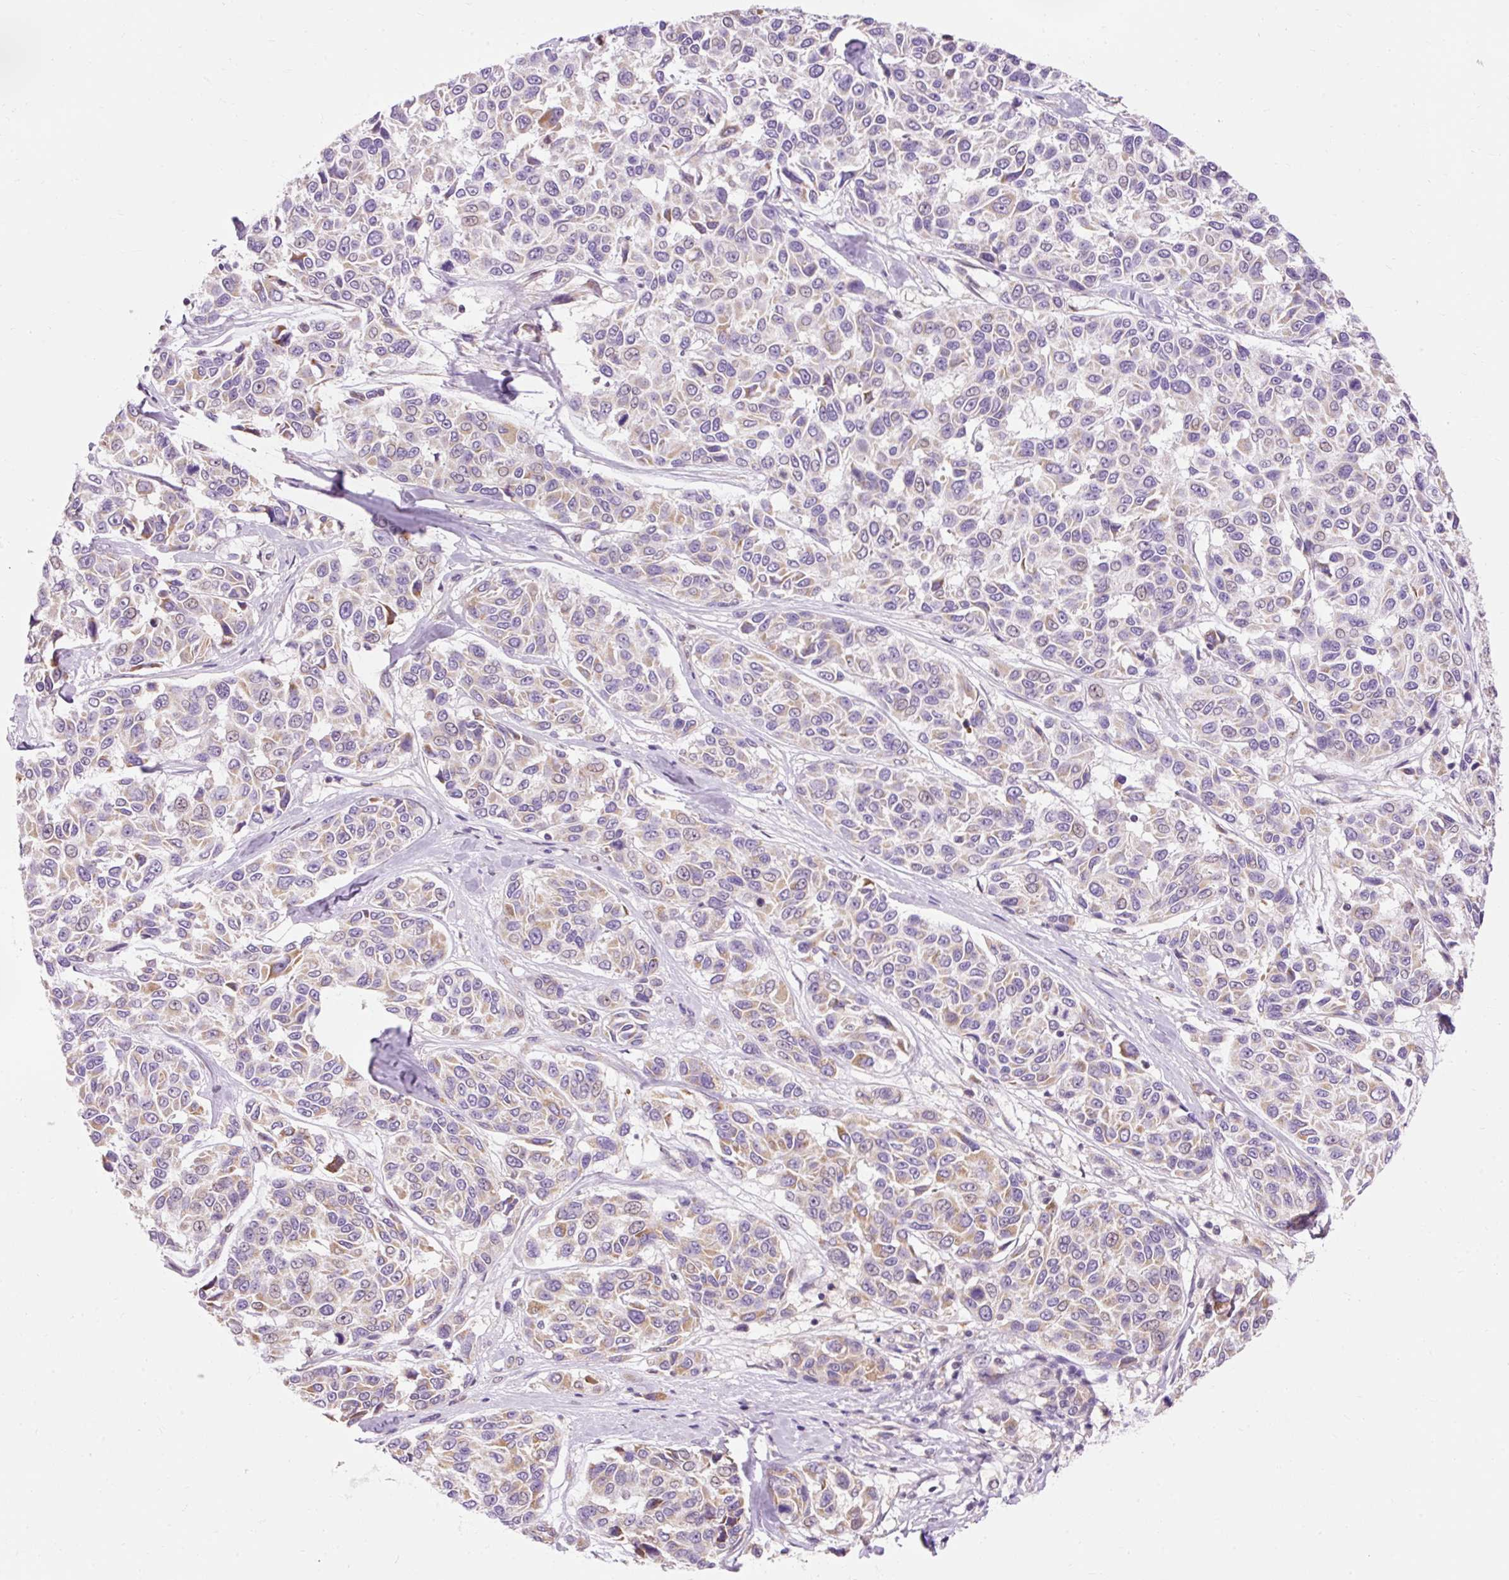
{"staining": {"intensity": "weak", "quantity": "25%-75%", "location": "cytoplasmic/membranous"}, "tissue": "melanoma", "cell_type": "Tumor cells", "image_type": "cancer", "snomed": [{"axis": "morphology", "description": "Malignant melanoma, NOS"}, {"axis": "topography", "description": "Skin"}], "caption": "IHC (DAB) staining of malignant melanoma demonstrates weak cytoplasmic/membranous protein positivity in approximately 25%-75% of tumor cells. (IHC, brightfield microscopy, high magnification).", "gene": "IMMT", "patient": {"sex": "female", "age": 66}}